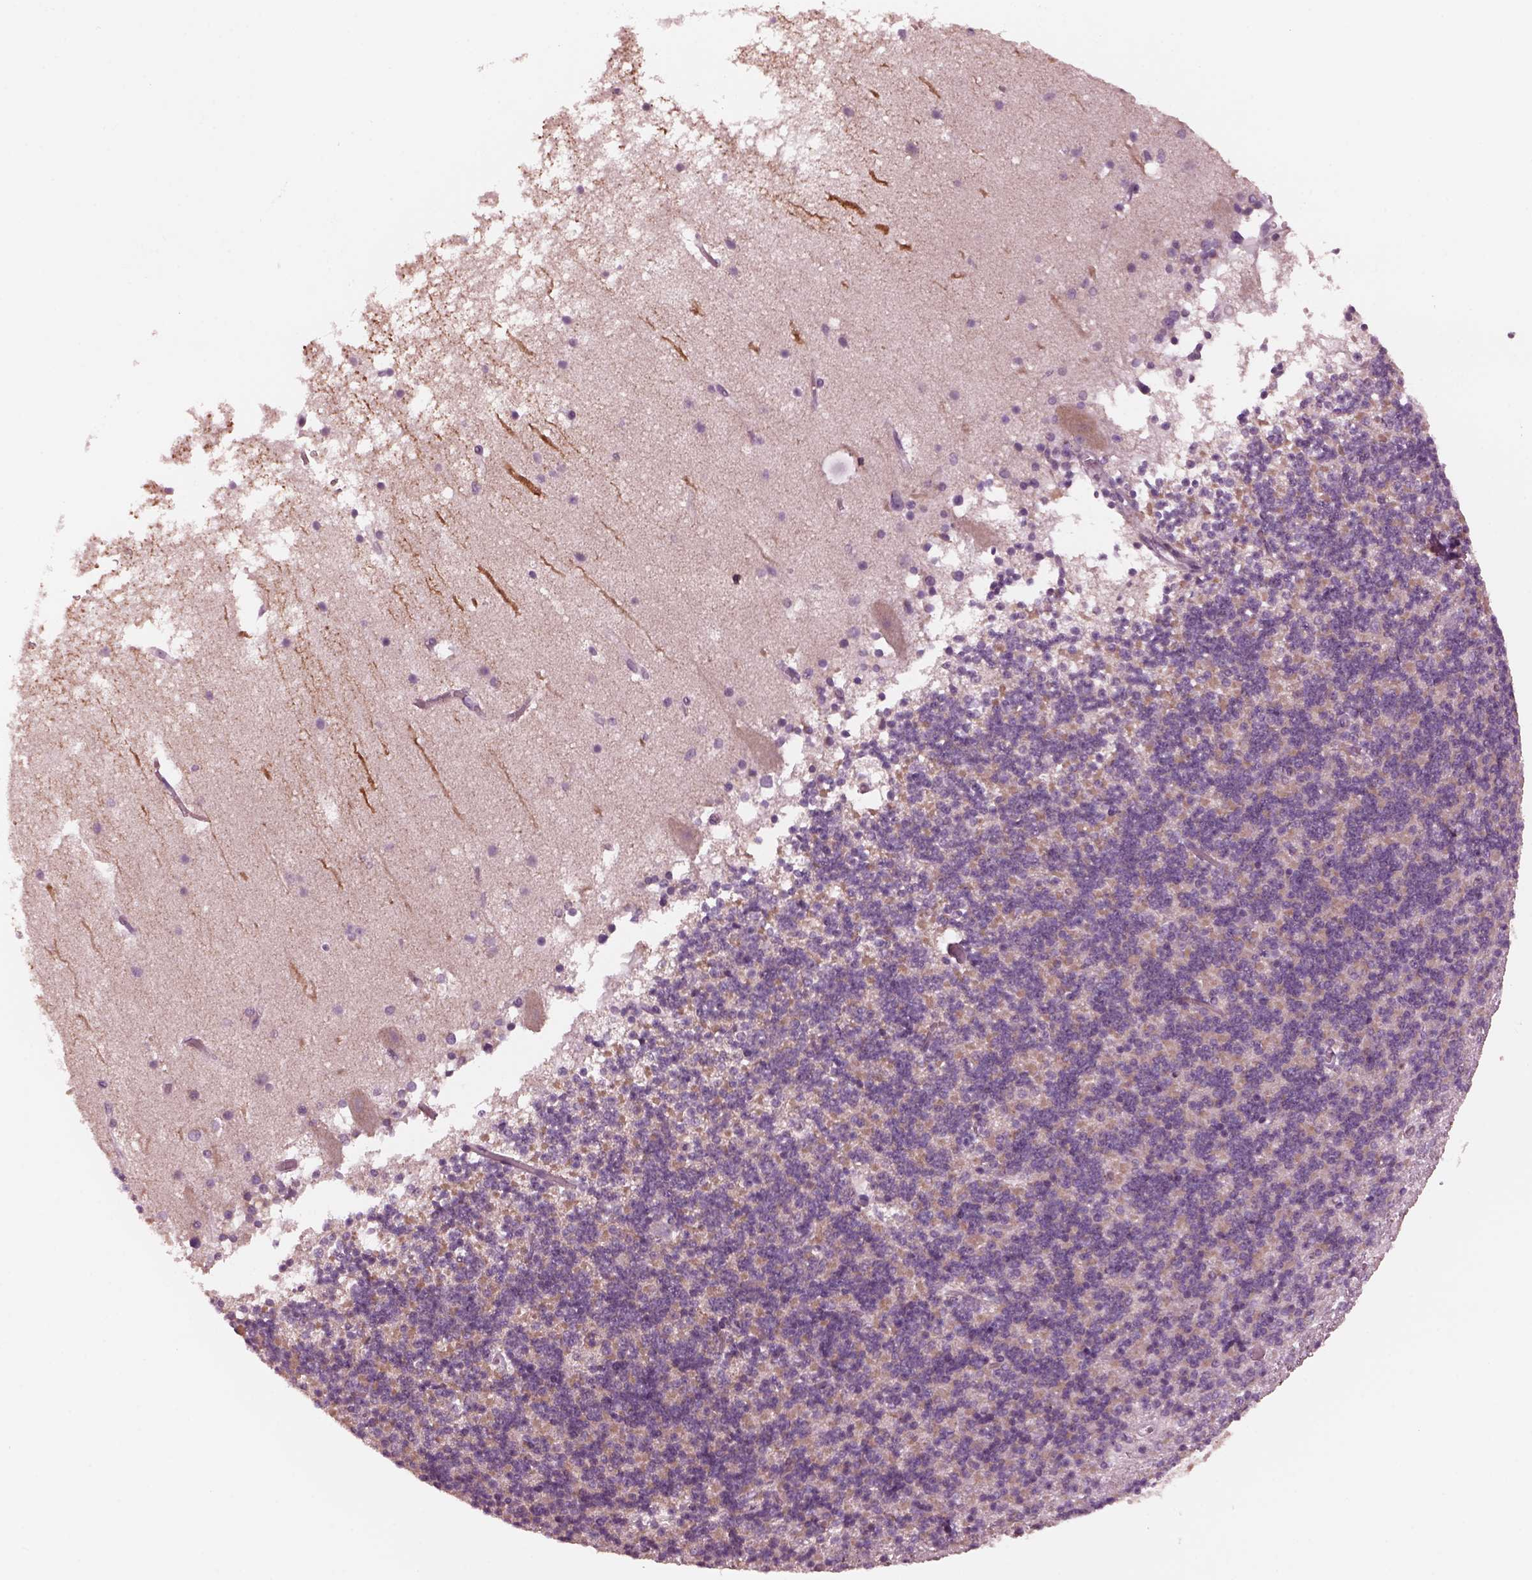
{"staining": {"intensity": "weak", "quantity": "<25%", "location": "cytoplasmic/membranous"}, "tissue": "cerebellum", "cell_type": "Cells in granular layer", "image_type": "normal", "snomed": [{"axis": "morphology", "description": "Normal tissue, NOS"}, {"axis": "topography", "description": "Cerebellum"}], "caption": "Immunohistochemistry (IHC) micrograph of unremarkable cerebellum: cerebellum stained with DAB demonstrates no significant protein staining in cells in granular layer.", "gene": "CELSR3", "patient": {"sex": "male", "age": 70}}